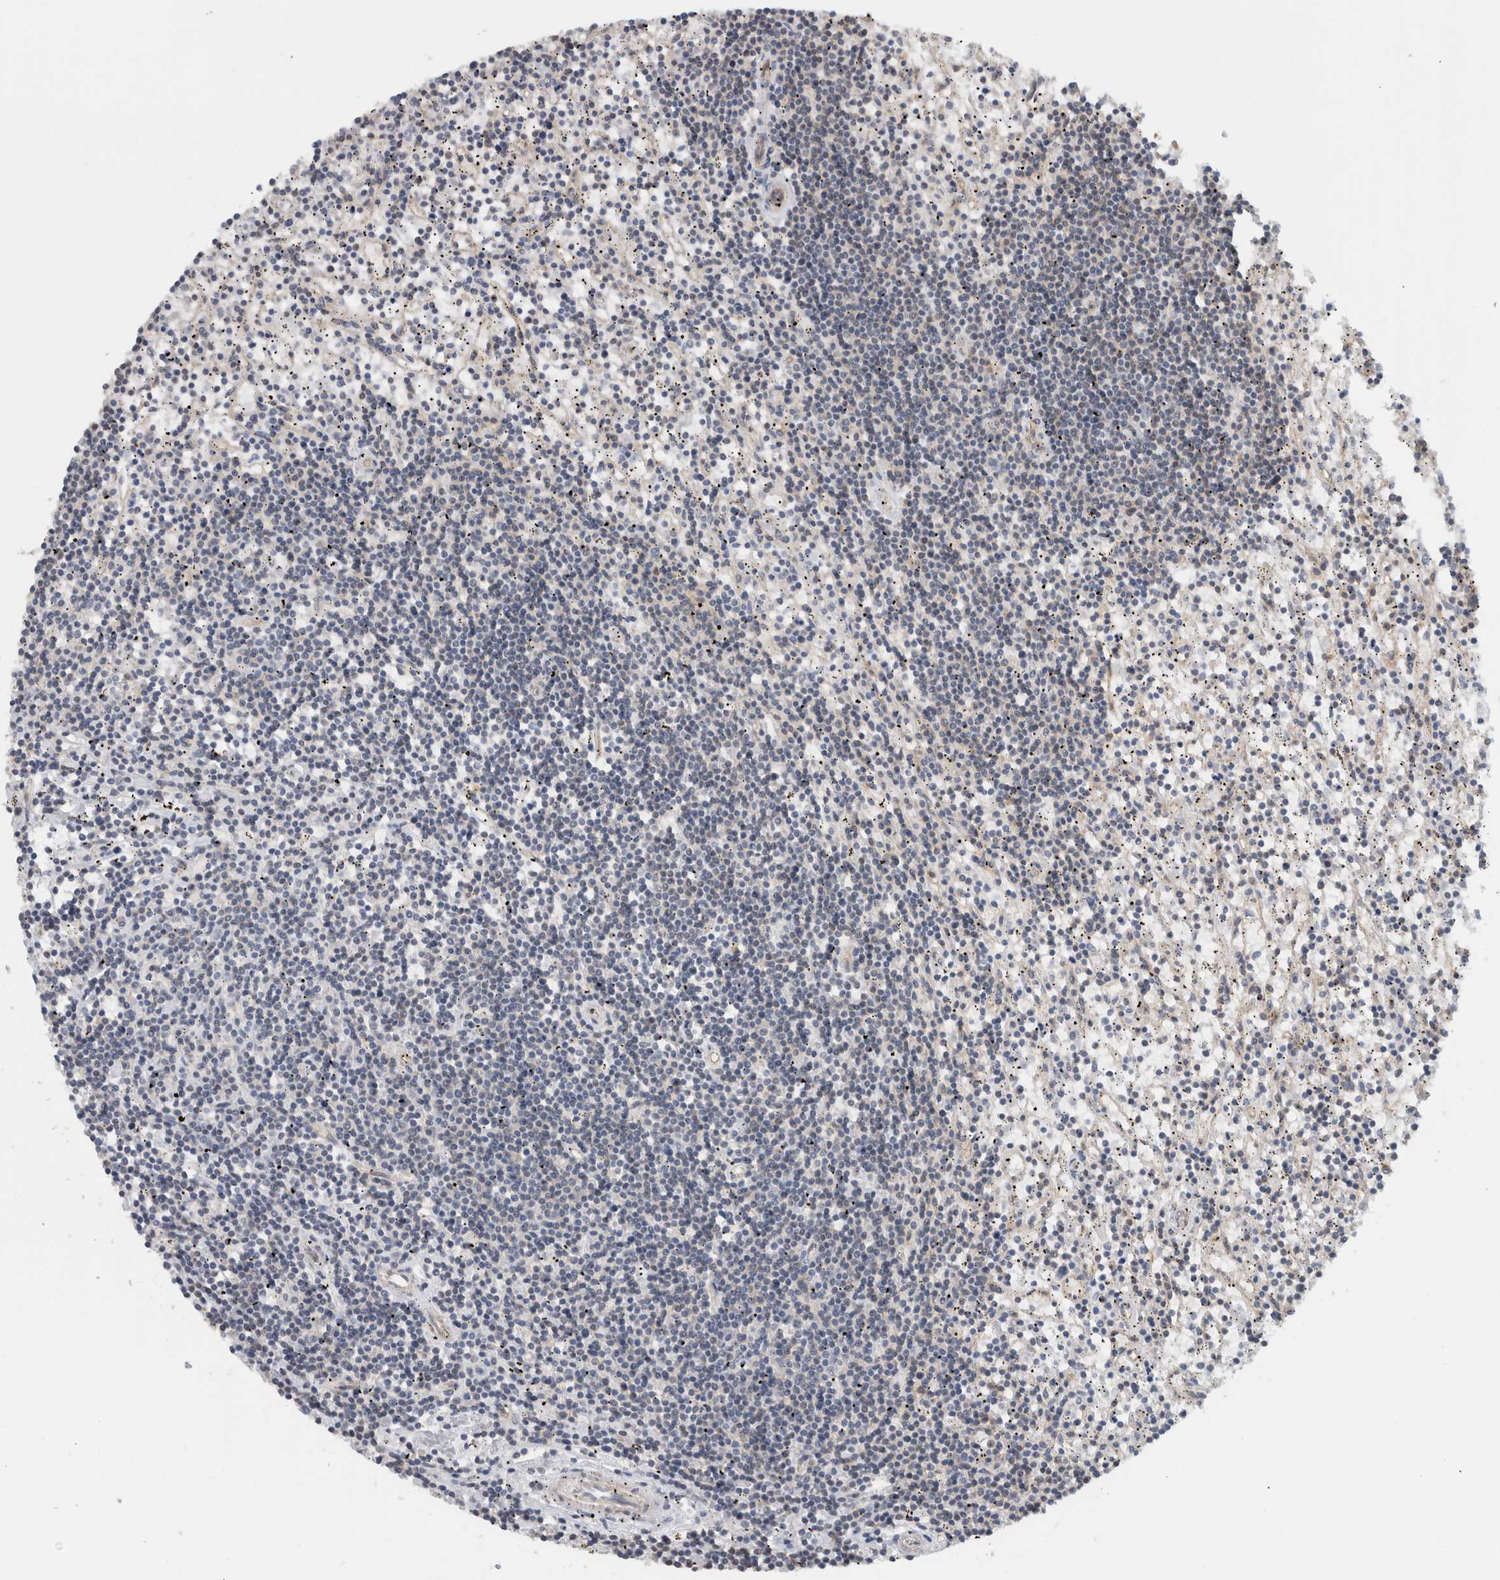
{"staining": {"intensity": "negative", "quantity": "none", "location": "none"}, "tissue": "lymphoma", "cell_type": "Tumor cells", "image_type": "cancer", "snomed": [{"axis": "morphology", "description": "Malignant lymphoma, non-Hodgkin's type, Low grade"}, {"axis": "topography", "description": "Spleen"}], "caption": "A high-resolution histopathology image shows immunohistochemistry (IHC) staining of malignant lymphoma, non-Hodgkin's type (low-grade), which shows no significant positivity in tumor cells.", "gene": "CFI", "patient": {"sex": "male", "age": 76}}